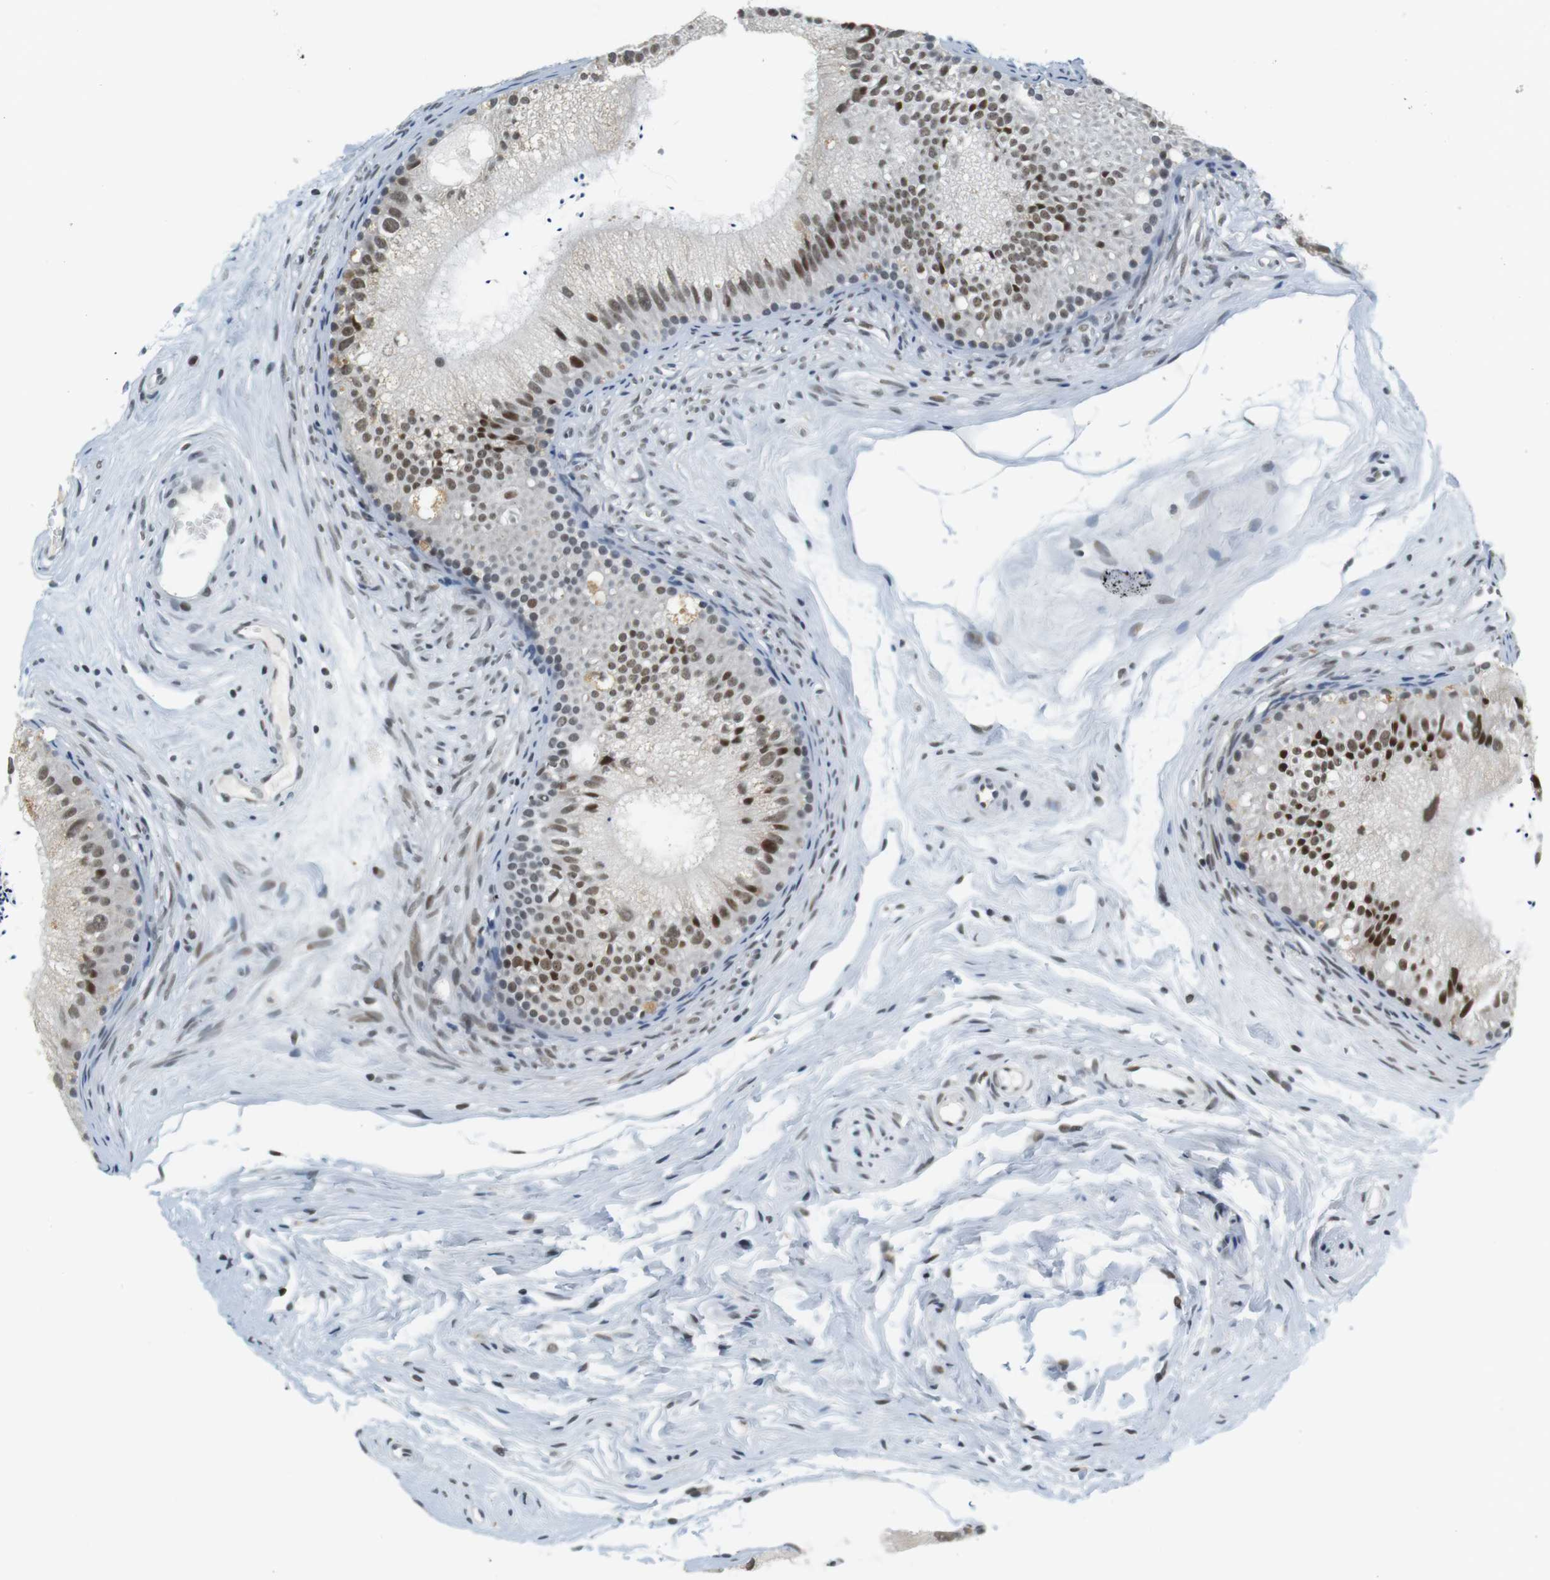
{"staining": {"intensity": "strong", "quantity": ">75%", "location": "nuclear"}, "tissue": "epididymis", "cell_type": "Glandular cells", "image_type": "normal", "snomed": [{"axis": "morphology", "description": "Normal tissue, NOS"}, {"axis": "topography", "description": "Epididymis"}], "caption": "A photomicrograph showing strong nuclear expression in about >75% of glandular cells in normal epididymis, as visualized by brown immunohistochemical staining.", "gene": "RNF38", "patient": {"sex": "male", "age": 56}}